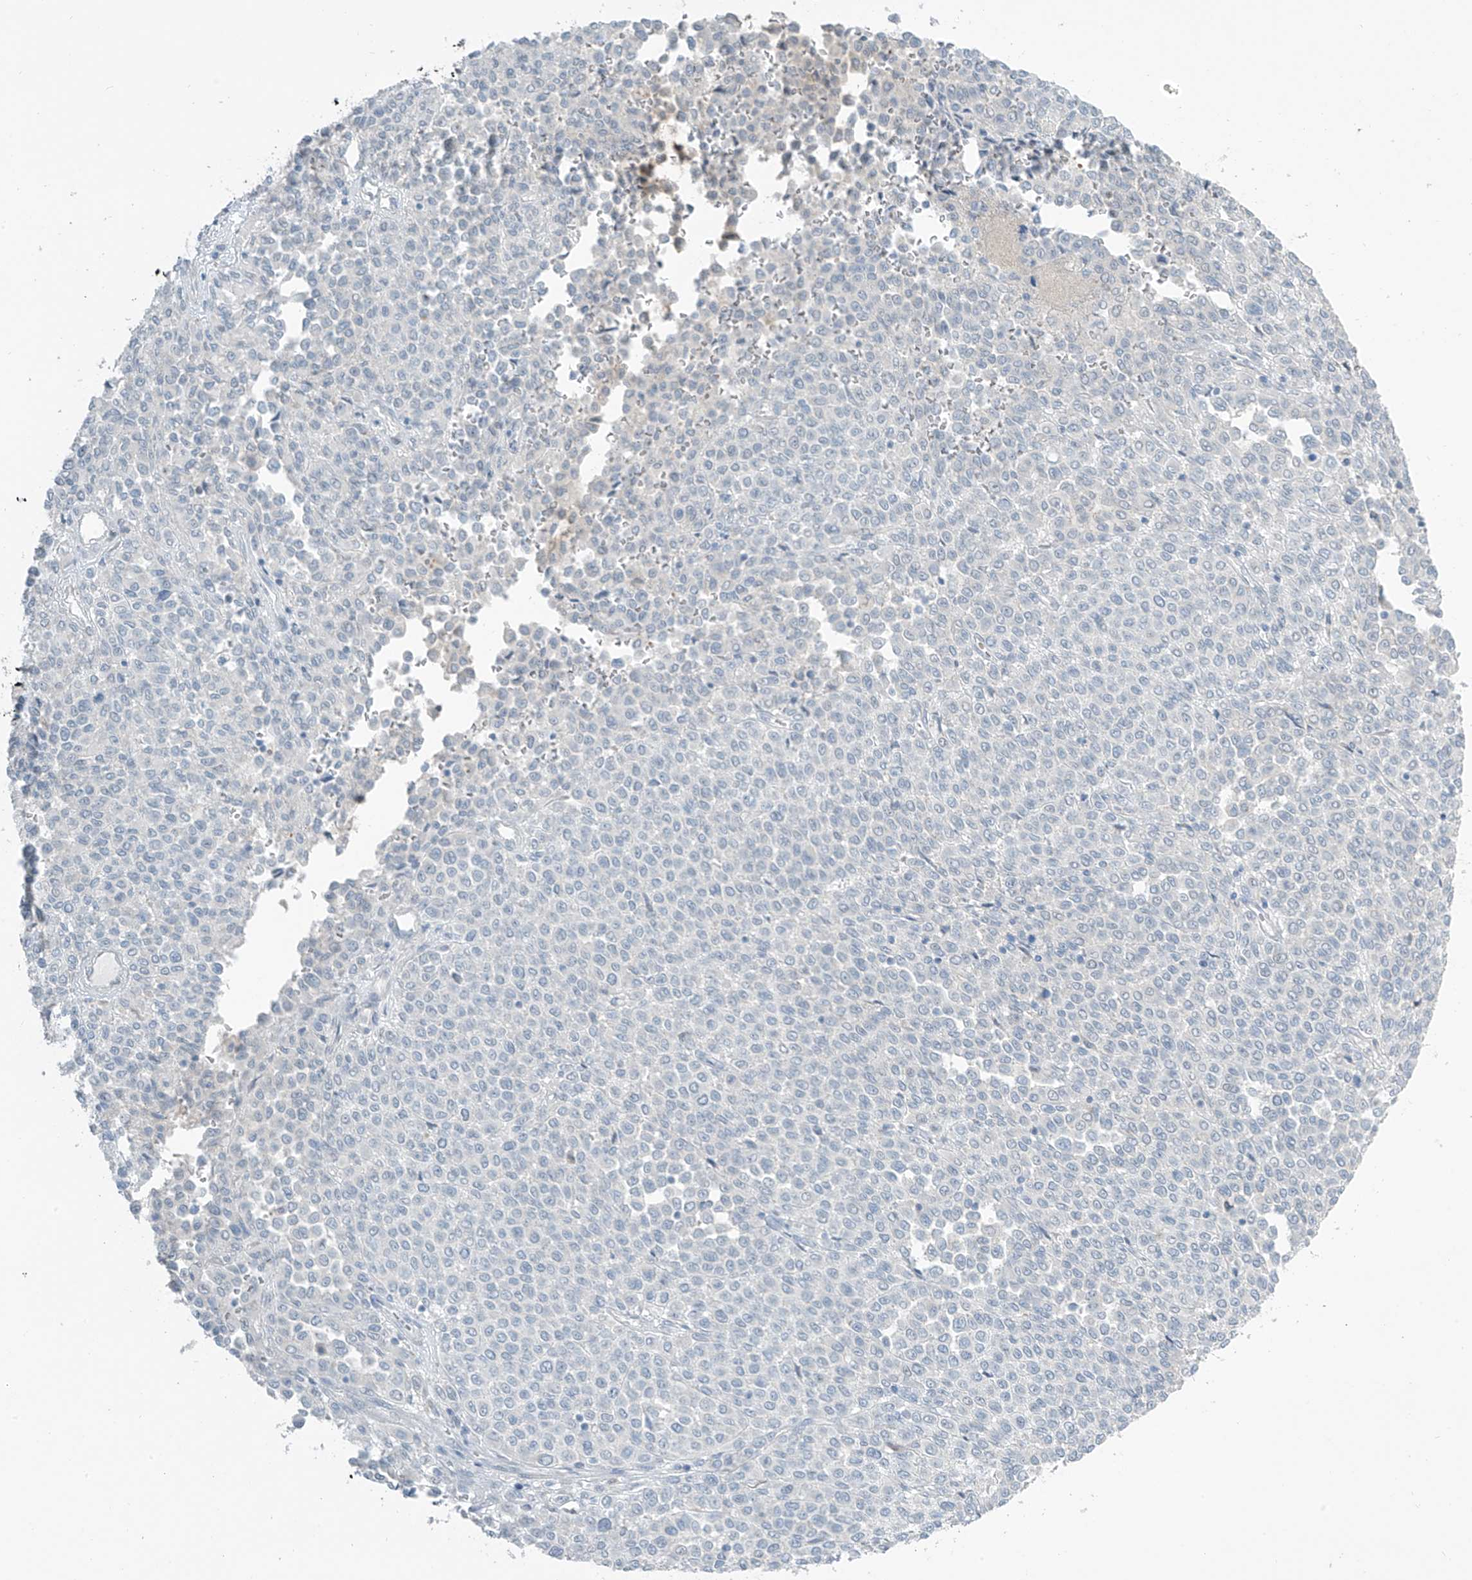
{"staining": {"intensity": "negative", "quantity": "none", "location": "none"}, "tissue": "melanoma", "cell_type": "Tumor cells", "image_type": "cancer", "snomed": [{"axis": "morphology", "description": "Malignant melanoma, Metastatic site"}, {"axis": "topography", "description": "Pancreas"}], "caption": "This histopathology image is of melanoma stained with immunohistochemistry to label a protein in brown with the nuclei are counter-stained blue. There is no staining in tumor cells.", "gene": "PRDM6", "patient": {"sex": "female", "age": 30}}